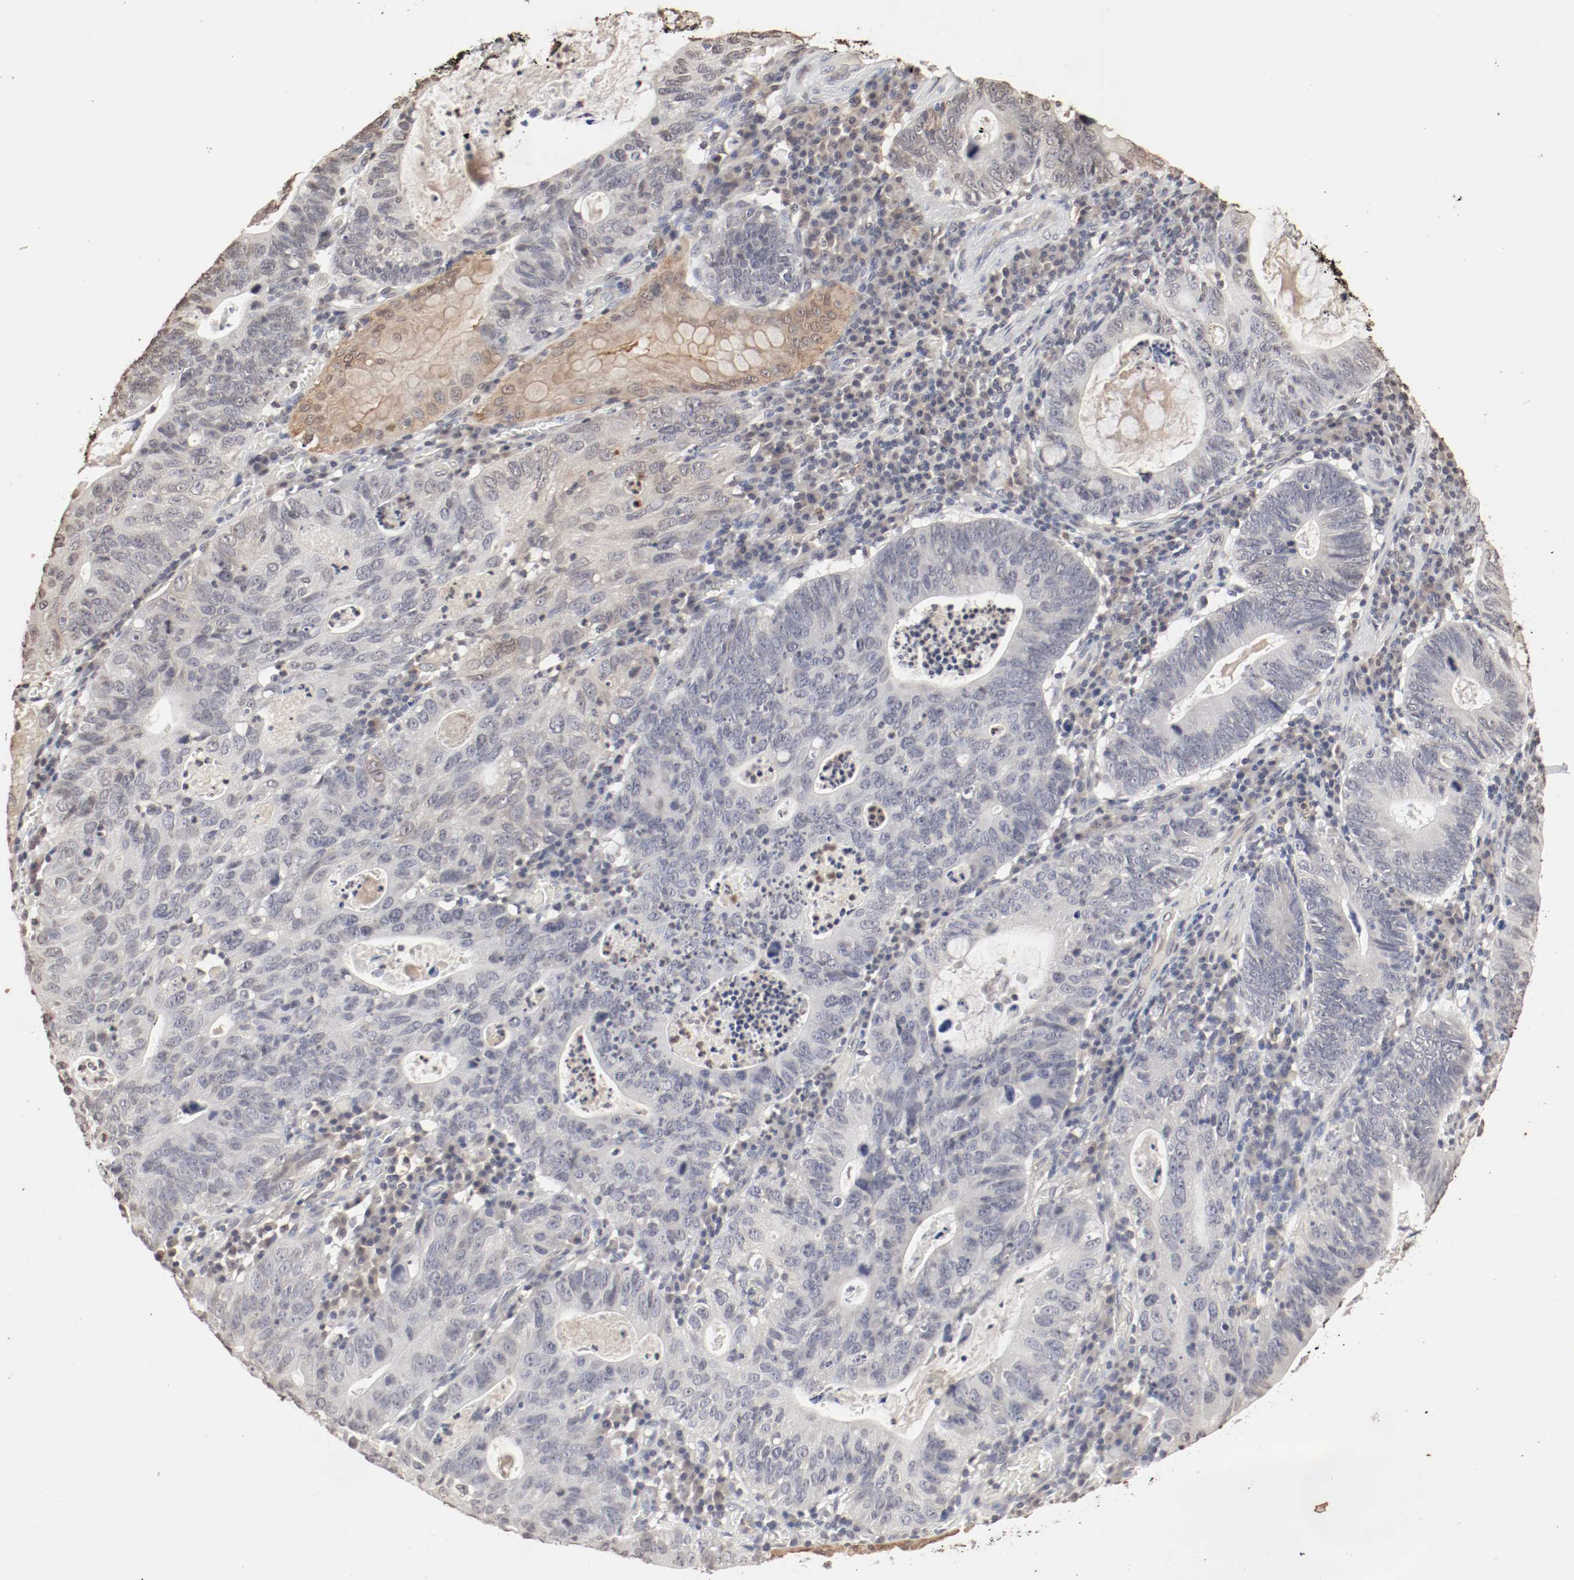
{"staining": {"intensity": "weak", "quantity": "<25%", "location": "cytoplasmic/membranous"}, "tissue": "stomach cancer", "cell_type": "Tumor cells", "image_type": "cancer", "snomed": [{"axis": "morphology", "description": "Adenocarcinoma, NOS"}, {"axis": "topography", "description": "Stomach"}], "caption": "The histopathology image demonstrates no significant staining in tumor cells of stomach cancer (adenocarcinoma).", "gene": "WASL", "patient": {"sex": "male", "age": 59}}